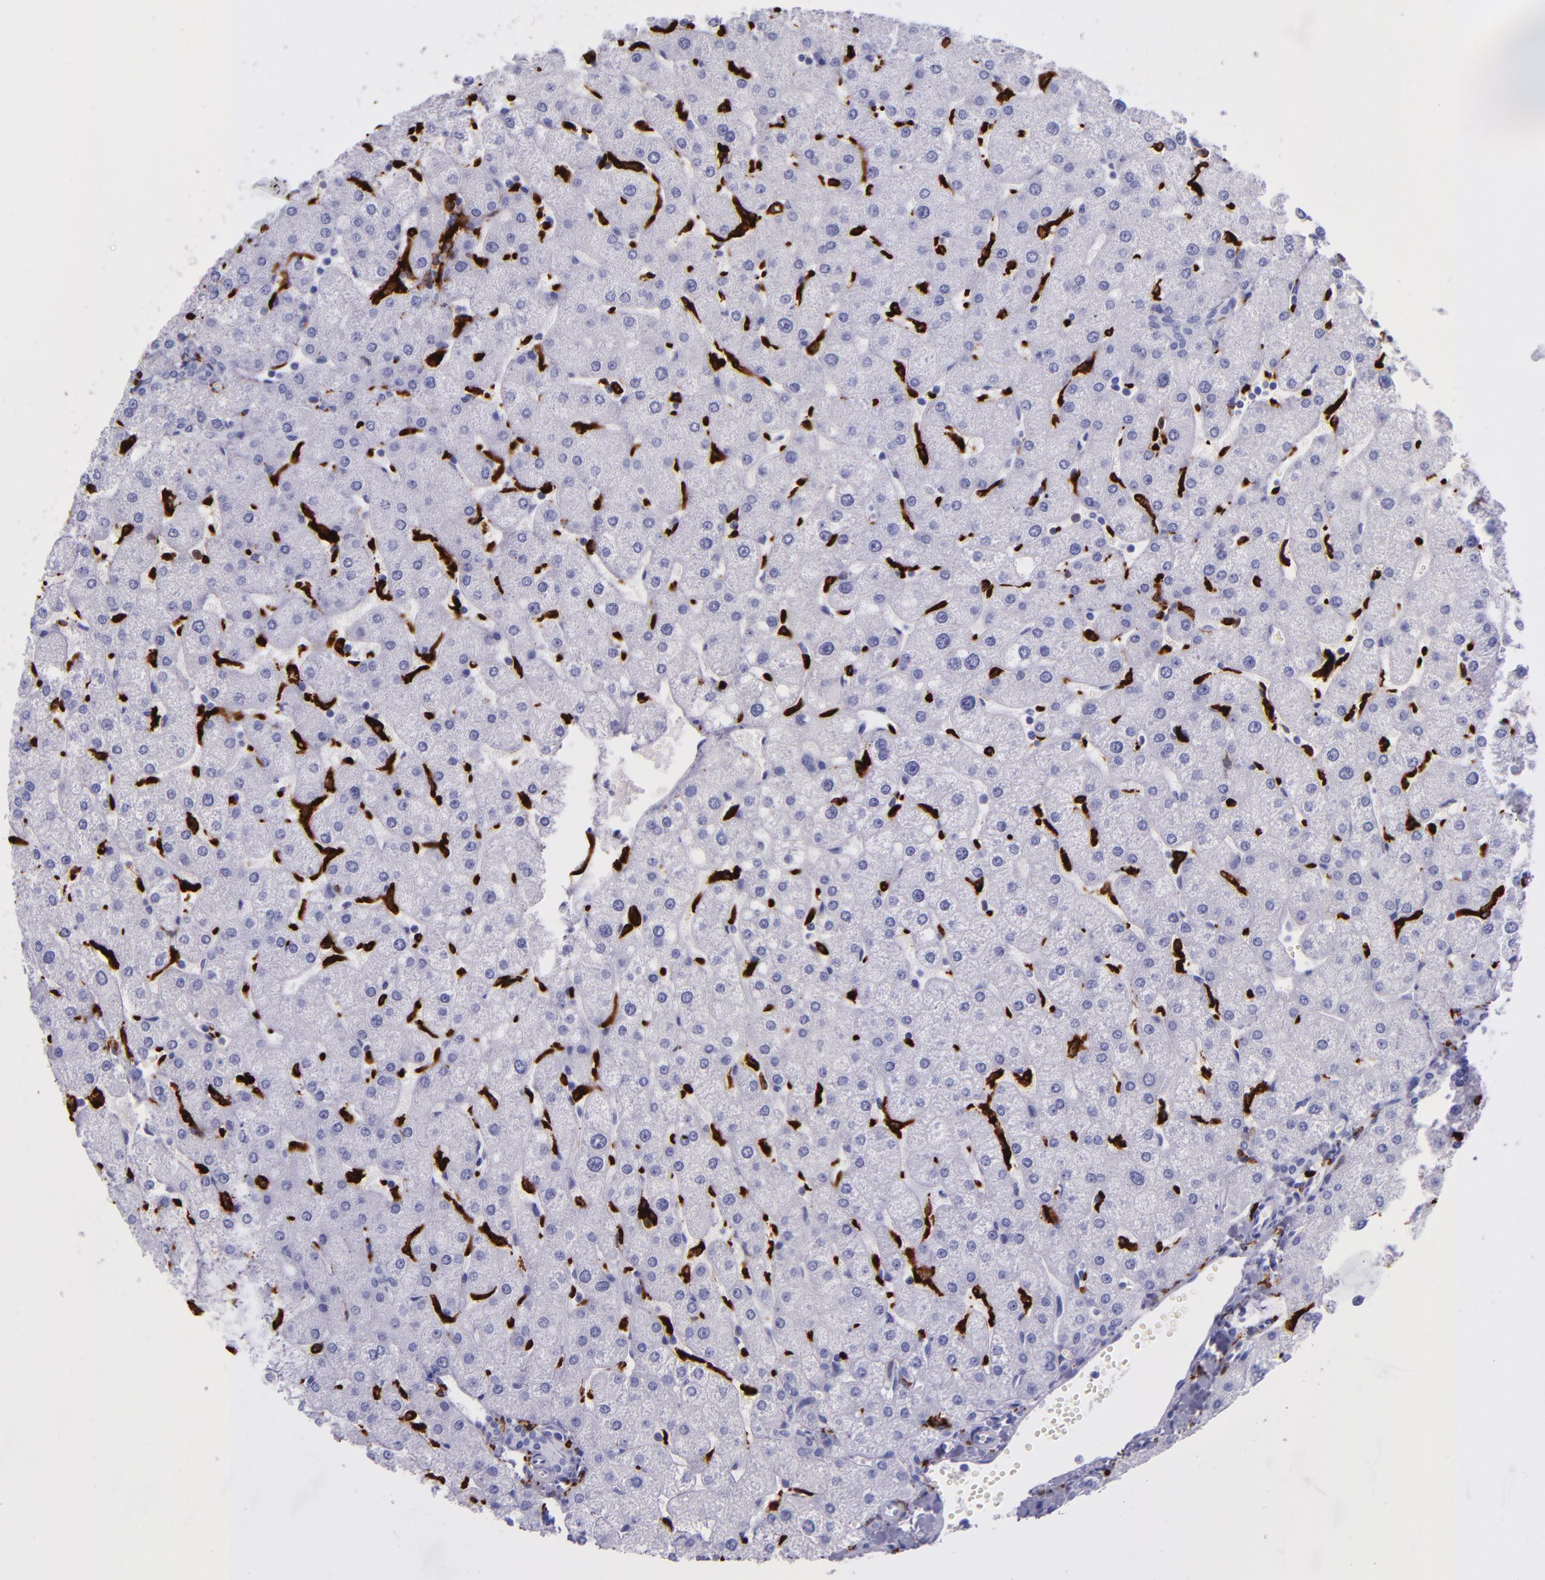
{"staining": {"intensity": "negative", "quantity": "none", "location": "none"}, "tissue": "liver", "cell_type": "Cholangiocytes", "image_type": "normal", "snomed": [{"axis": "morphology", "description": "Normal tissue, NOS"}, {"axis": "topography", "description": "Liver"}], "caption": "This is an immunohistochemistry (IHC) histopathology image of benign liver. There is no expression in cholangiocytes.", "gene": "CD163", "patient": {"sex": "male", "age": 67}}